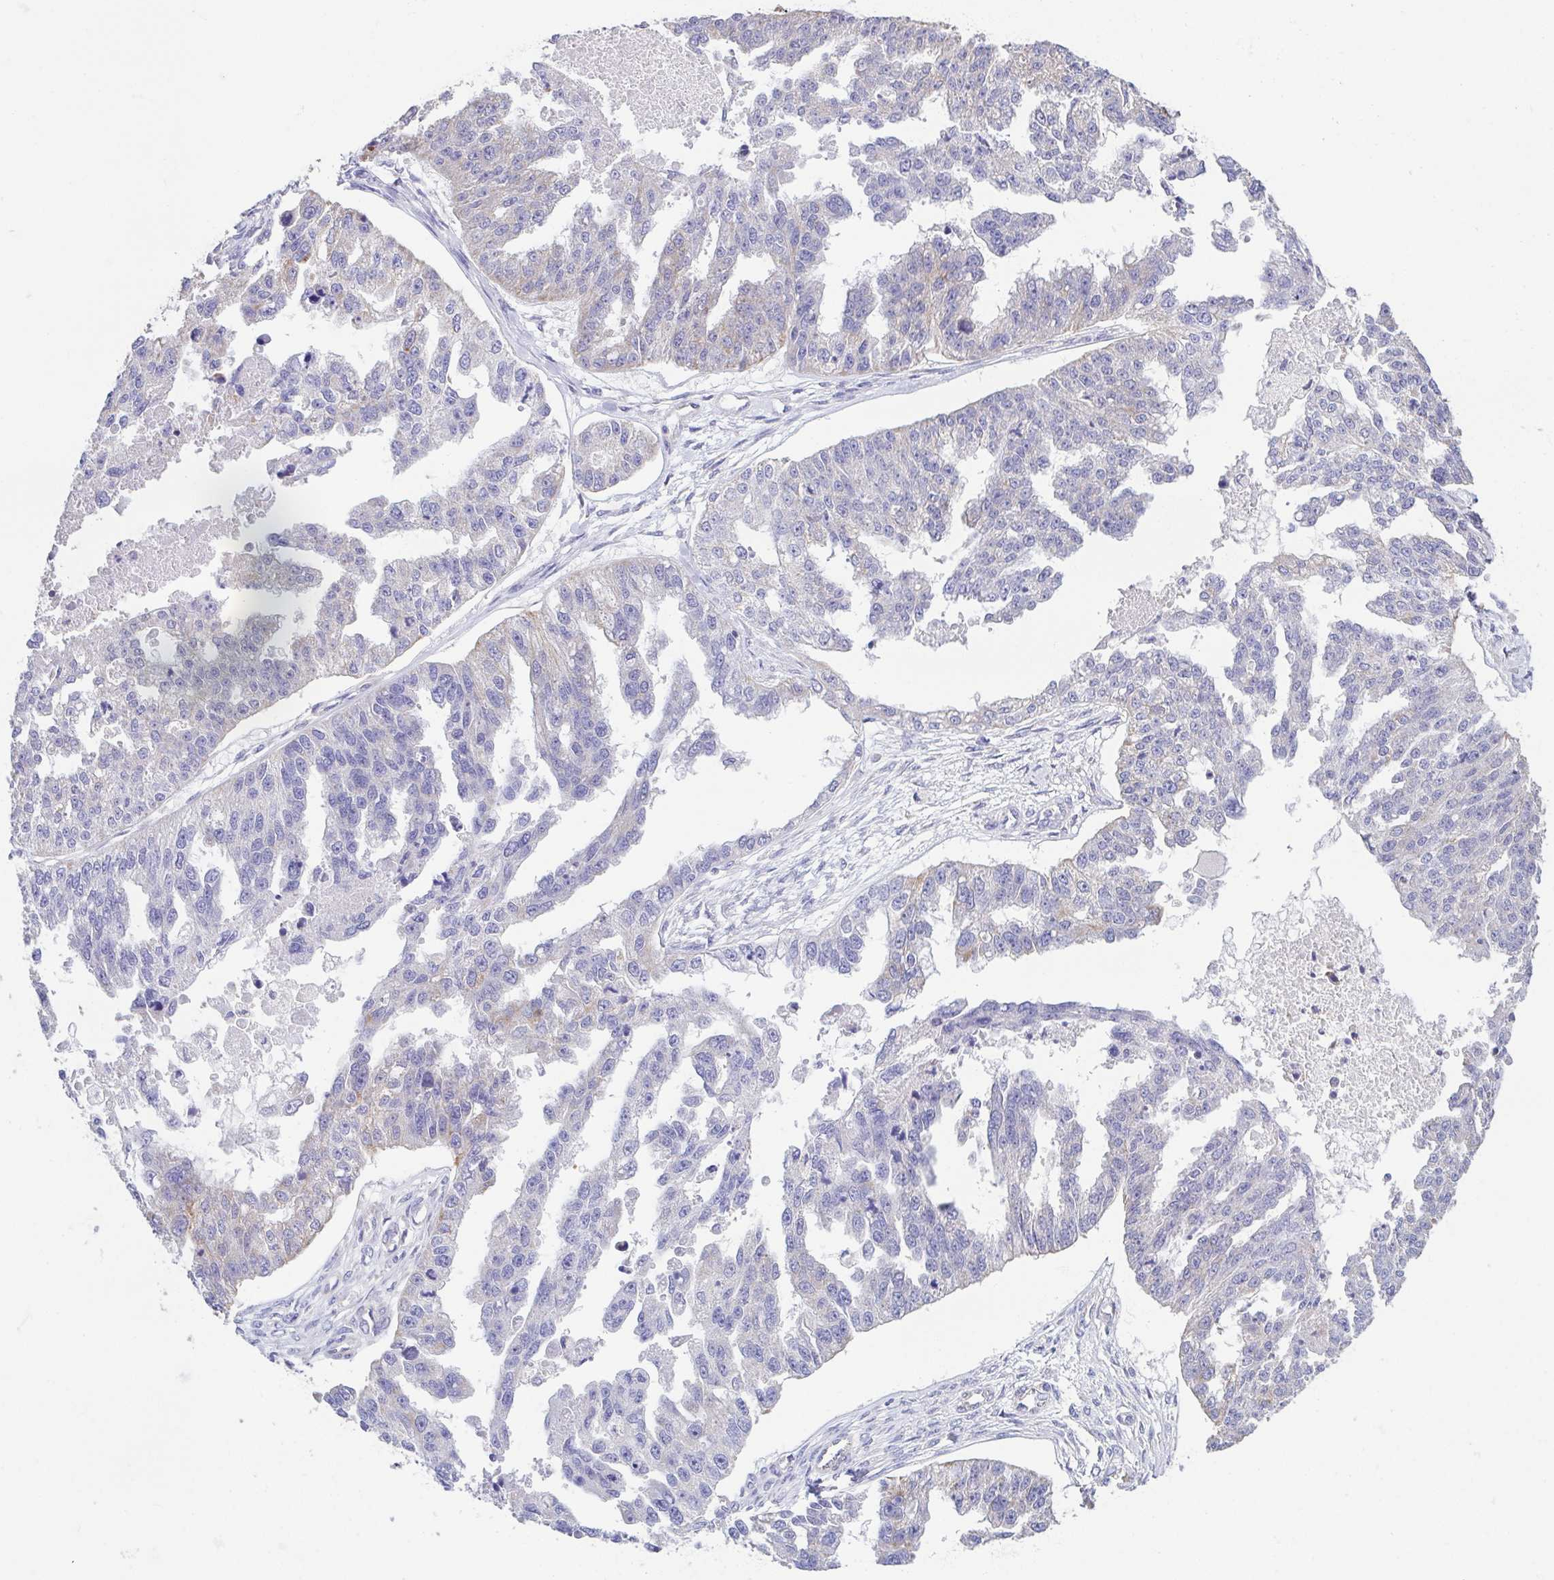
{"staining": {"intensity": "negative", "quantity": "none", "location": "none"}, "tissue": "ovarian cancer", "cell_type": "Tumor cells", "image_type": "cancer", "snomed": [{"axis": "morphology", "description": "Cystadenocarcinoma, serous, NOS"}, {"axis": "topography", "description": "Ovary"}], "caption": "An image of ovarian cancer (serous cystadenocarcinoma) stained for a protein reveals no brown staining in tumor cells. (DAB (3,3'-diaminobenzidine) immunohistochemistry (IHC), high magnification).", "gene": "GINM1", "patient": {"sex": "female", "age": 58}}